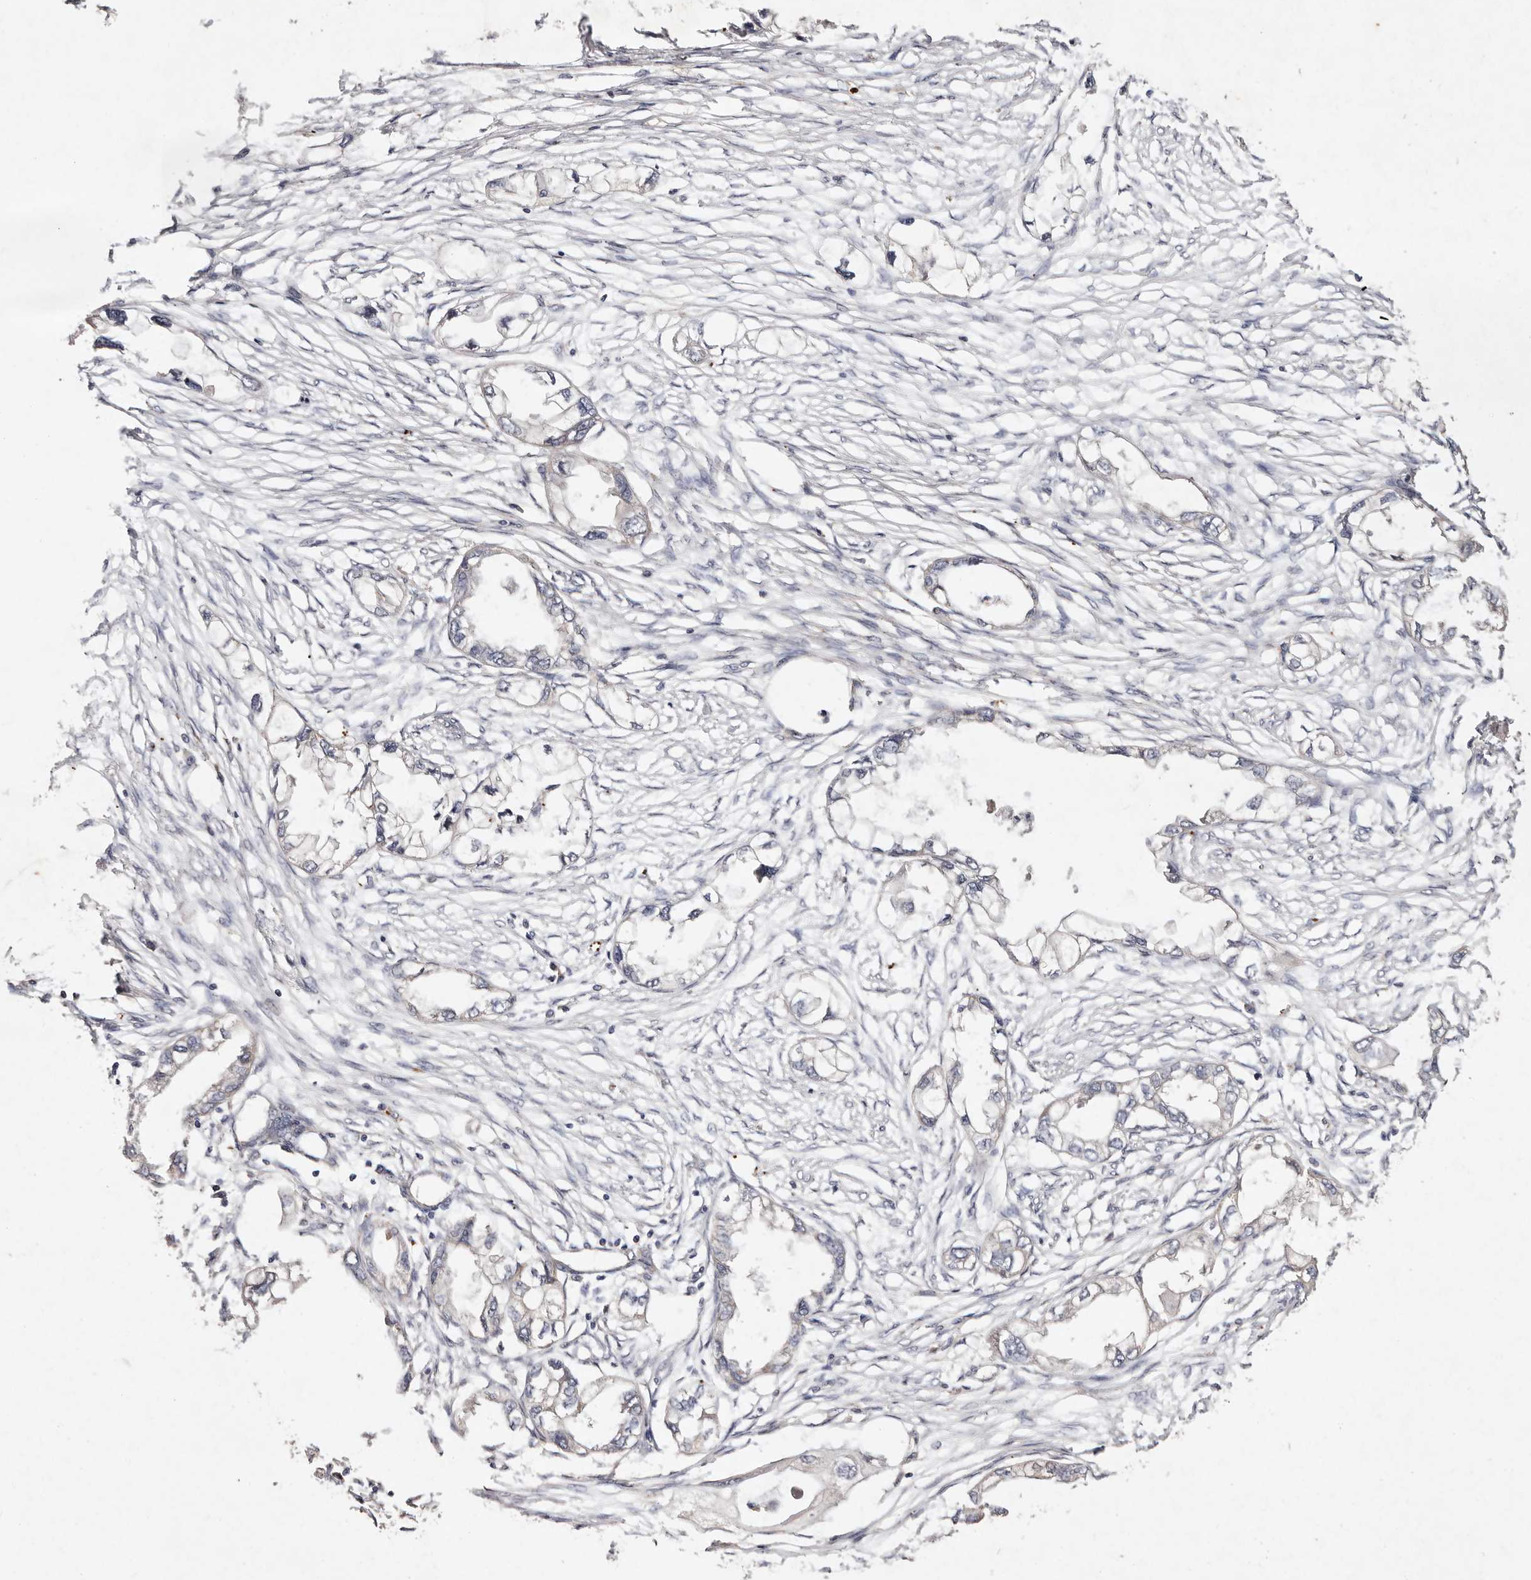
{"staining": {"intensity": "negative", "quantity": "none", "location": "none"}, "tissue": "endometrial cancer", "cell_type": "Tumor cells", "image_type": "cancer", "snomed": [{"axis": "morphology", "description": "Adenocarcinoma, NOS"}, {"axis": "morphology", "description": "Adenocarcinoma, metastatic, NOS"}, {"axis": "topography", "description": "Adipose tissue"}, {"axis": "topography", "description": "Endometrium"}], "caption": "Immunohistochemistry micrograph of neoplastic tissue: adenocarcinoma (endometrial) stained with DAB (3,3'-diaminobenzidine) shows no significant protein staining in tumor cells.", "gene": "TSC2", "patient": {"sex": "female", "age": 67}}